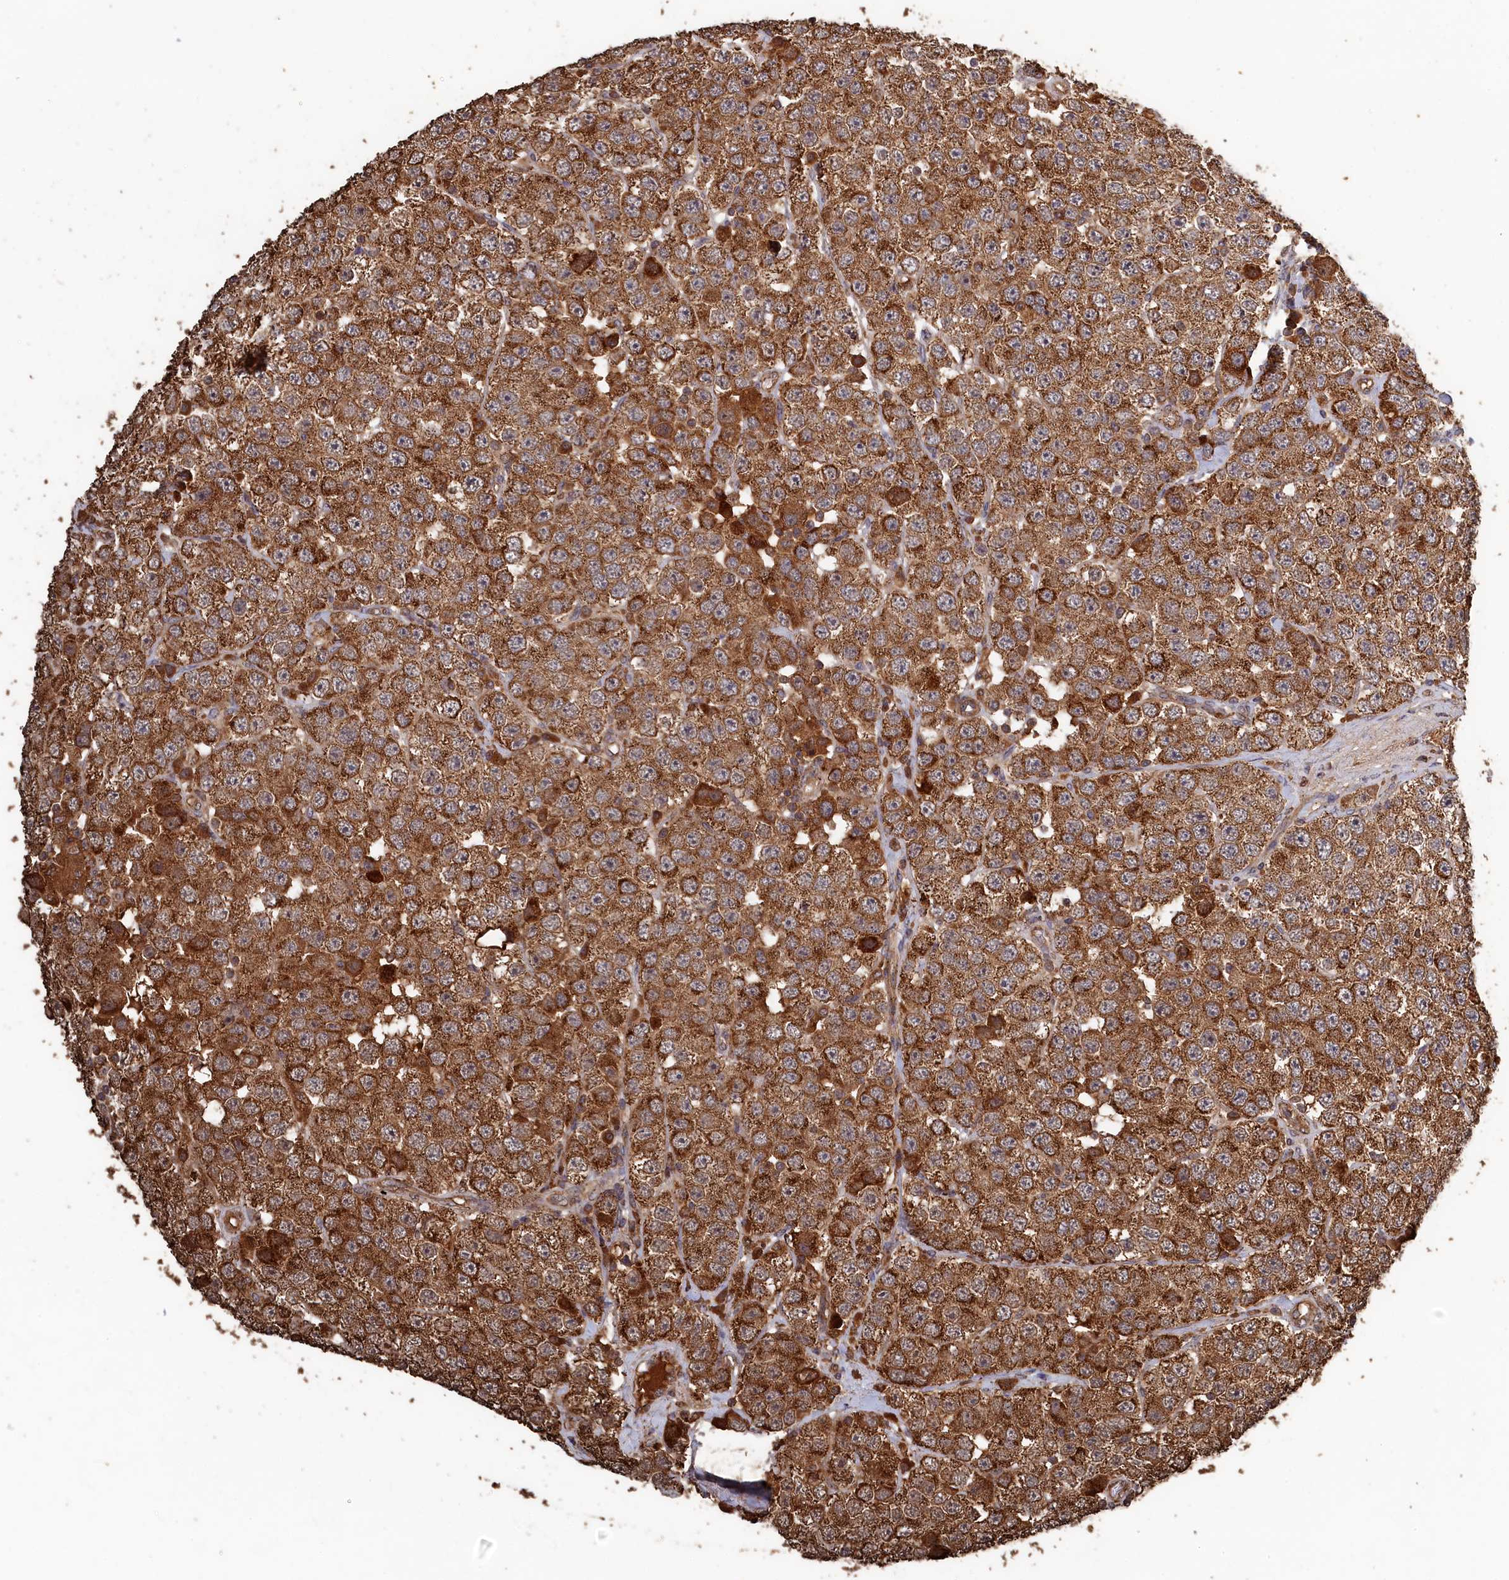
{"staining": {"intensity": "moderate", "quantity": ">75%", "location": "cytoplasmic/membranous"}, "tissue": "testis cancer", "cell_type": "Tumor cells", "image_type": "cancer", "snomed": [{"axis": "morphology", "description": "Seminoma, NOS"}, {"axis": "topography", "description": "Testis"}], "caption": "Immunohistochemistry (IHC) (DAB (3,3'-diaminobenzidine)) staining of human testis cancer (seminoma) reveals moderate cytoplasmic/membranous protein positivity in approximately >75% of tumor cells. (IHC, brightfield microscopy, high magnification).", "gene": "SNX33", "patient": {"sex": "male", "age": 28}}